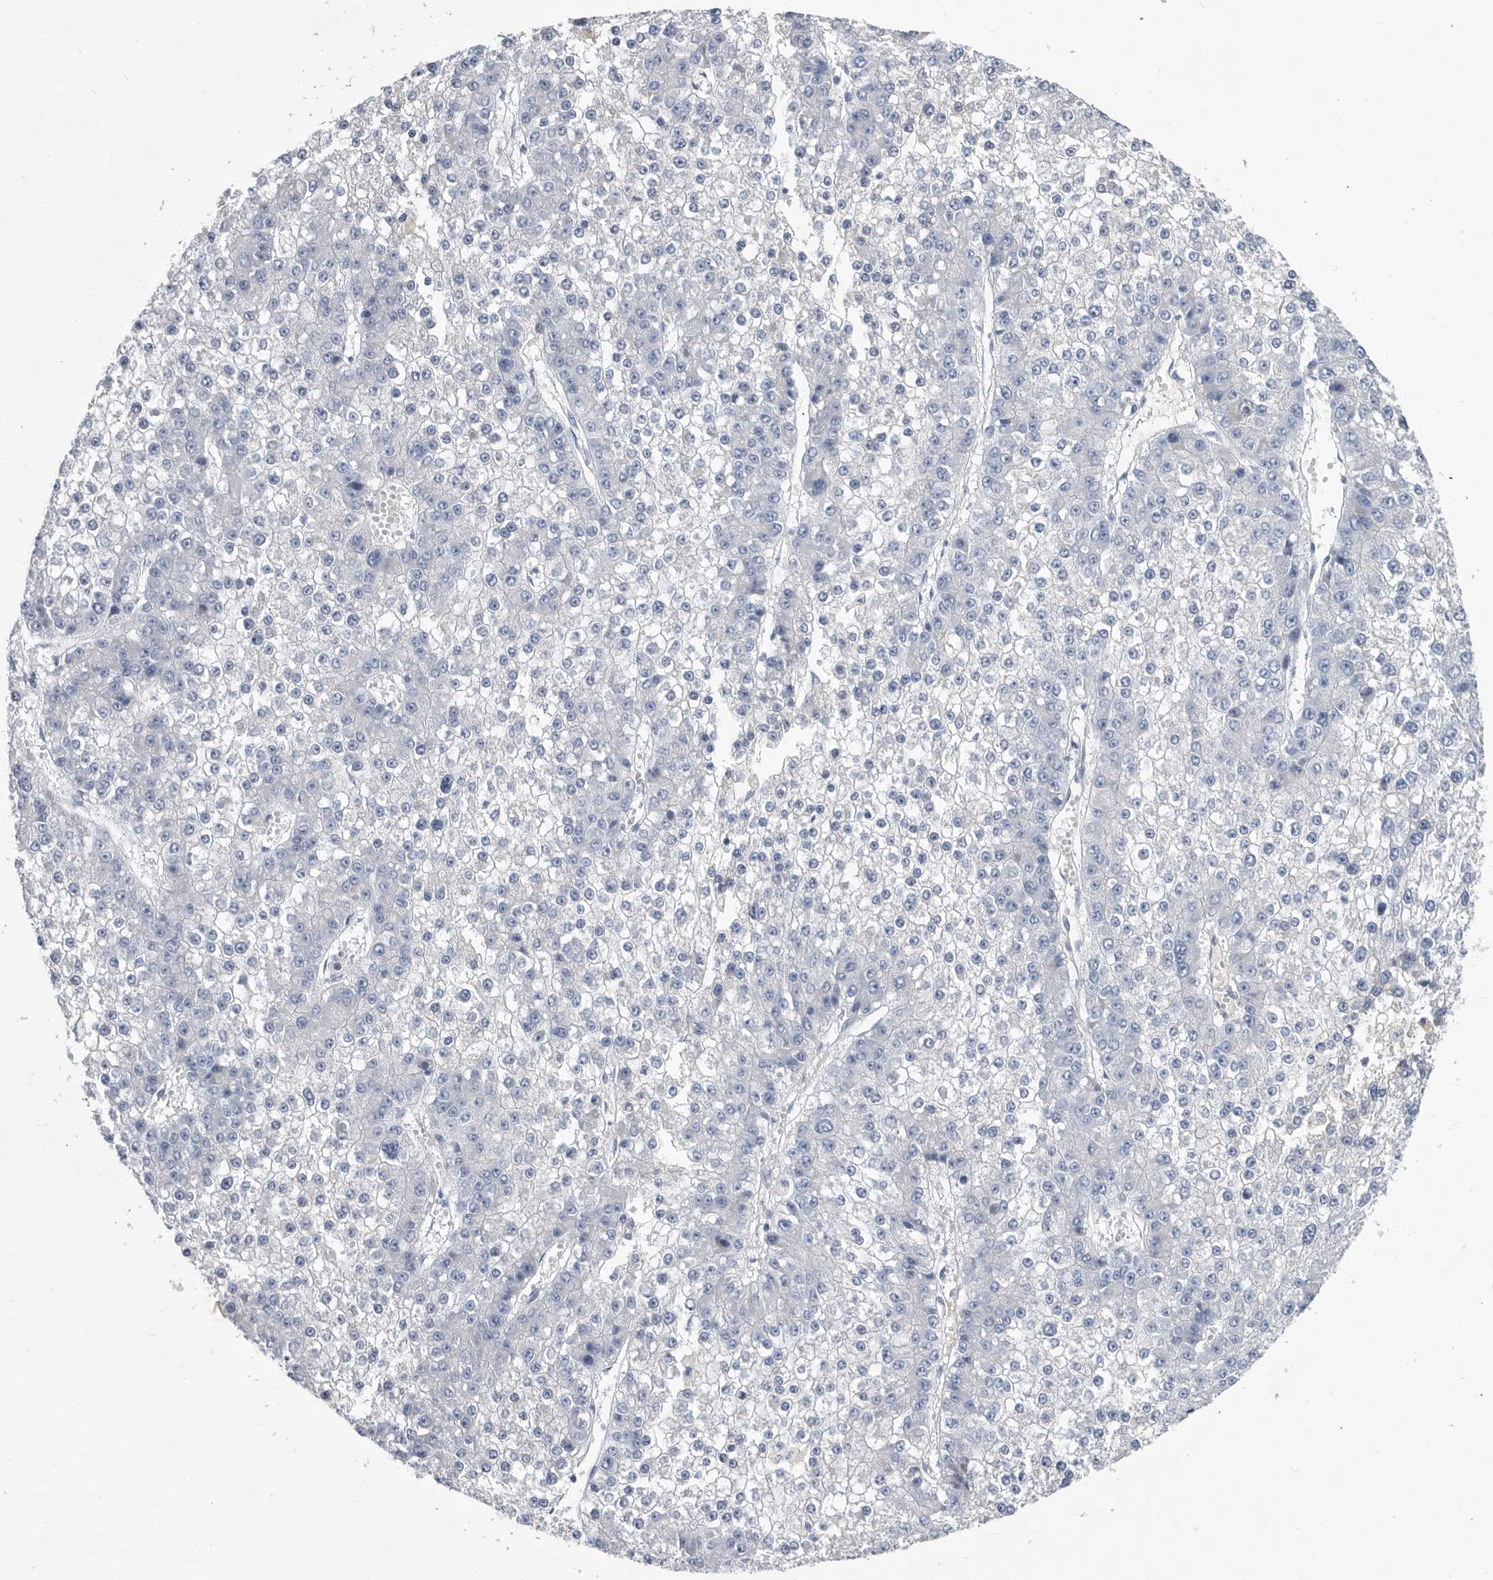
{"staining": {"intensity": "negative", "quantity": "none", "location": "none"}, "tissue": "liver cancer", "cell_type": "Tumor cells", "image_type": "cancer", "snomed": [{"axis": "morphology", "description": "Carcinoma, Hepatocellular, NOS"}, {"axis": "topography", "description": "Liver"}], "caption": "Immunohistochemical staining of human hepatocellular carcinoma (liver) reveals no significant positivity in tumor cells.", "gene": "BTBD6", "patient": {"sex": "female", "age": 73}}